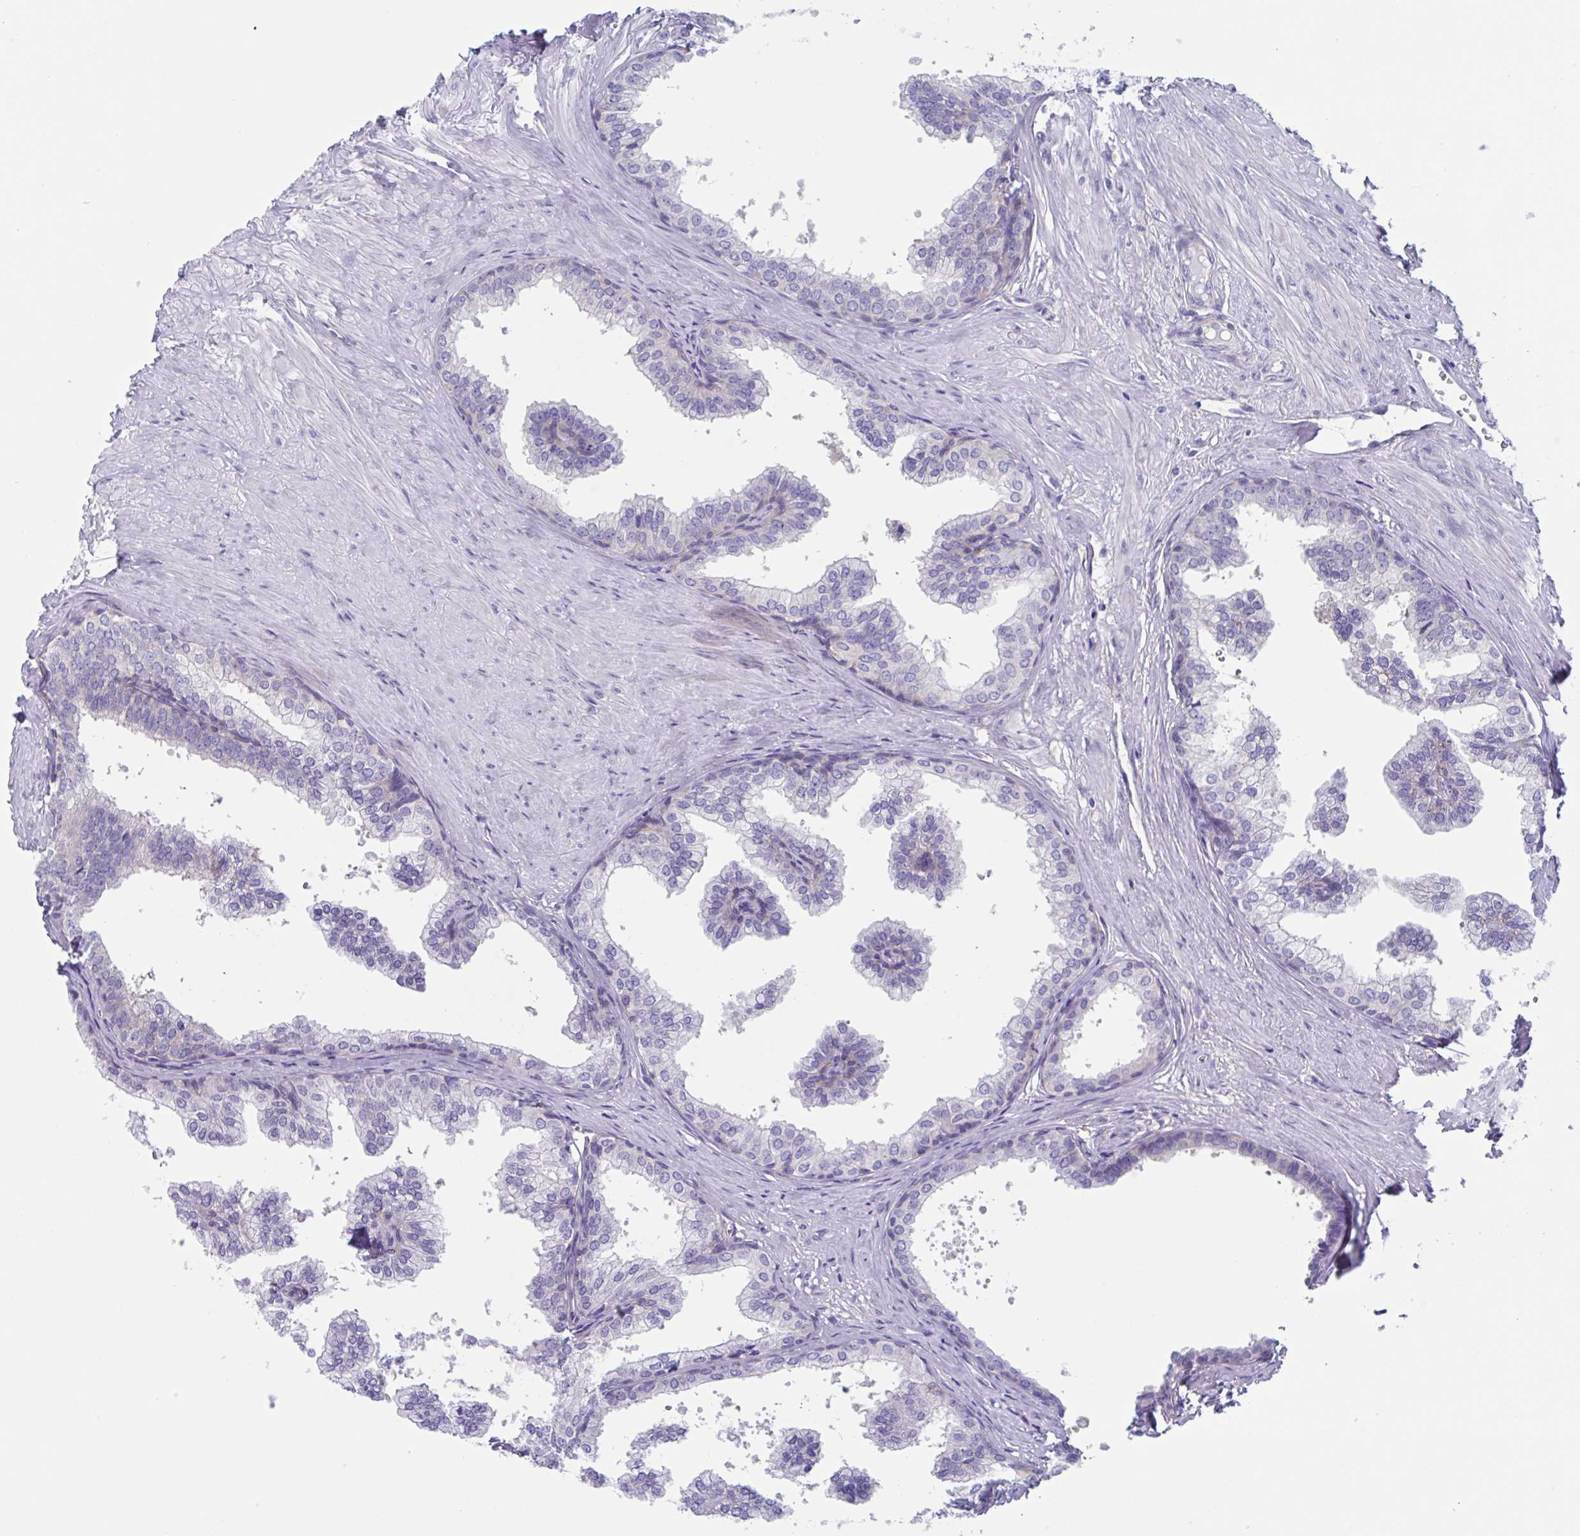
{"staining": {"intensity": "negative", "quantity": "none", "location": "none"}, "tissue": "prostate", "cell_type": "Glandular cells", "image_type": "normal", "snomed": [{"axis": "morphology", "description": "Normal tissue, NOS"}, {"axis": "topography", "description": "Prostate"}, {"axis": "topography", "description": "Peripheral nerve tissue"}], "caption": "Immunohistochemistry photomicrograph of unremarkable prostate: prostate stained with DAB reveals no significant protein expression in glandular cells. The staining is performed using DAB (3,3'-diaminobenzidine) brown chromogen with nuclei counter-stained in using hematoxylin.", "gene": "LPIN3", "patient": {"sex": "male", "age": 55}}